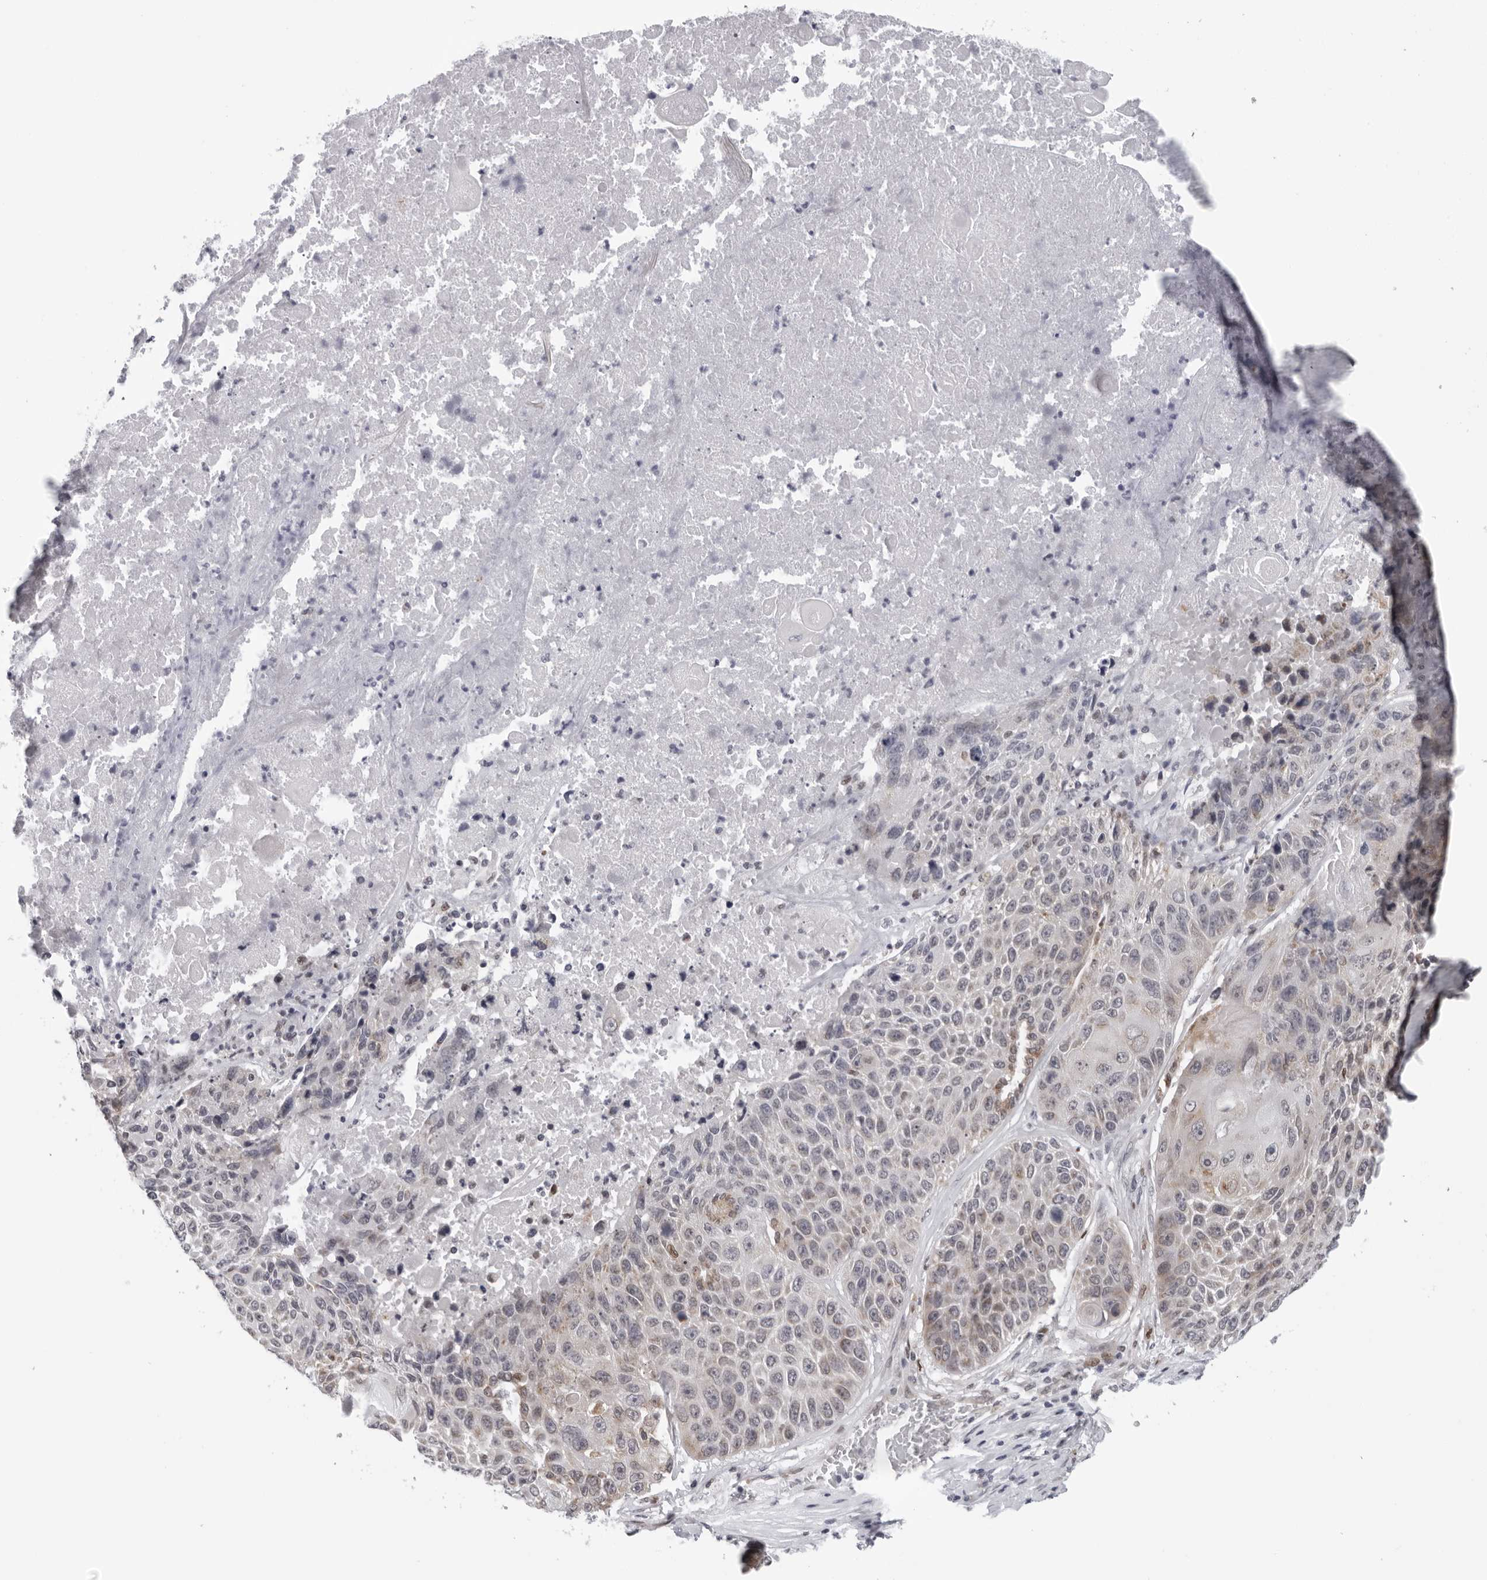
{"staining": {"intensity": "weak", "quantity": "<25%", "location": "cytoplasmic/membranous"}, "tissue": "lung cancer", "cell_type": "Tumor cells", "image_type": "cancer", "snomed": [{"axis": "morphology", "description": "Squamous cell carcinoma, NOS"}, {"axis": "topography", "description": "Lung"}], "caption": "Immunohistochemical staining of human lung cancer shows no significant staining in tumor cells.", "gene": "CPT2", "patient": {"sex": "male", "age": 61}}